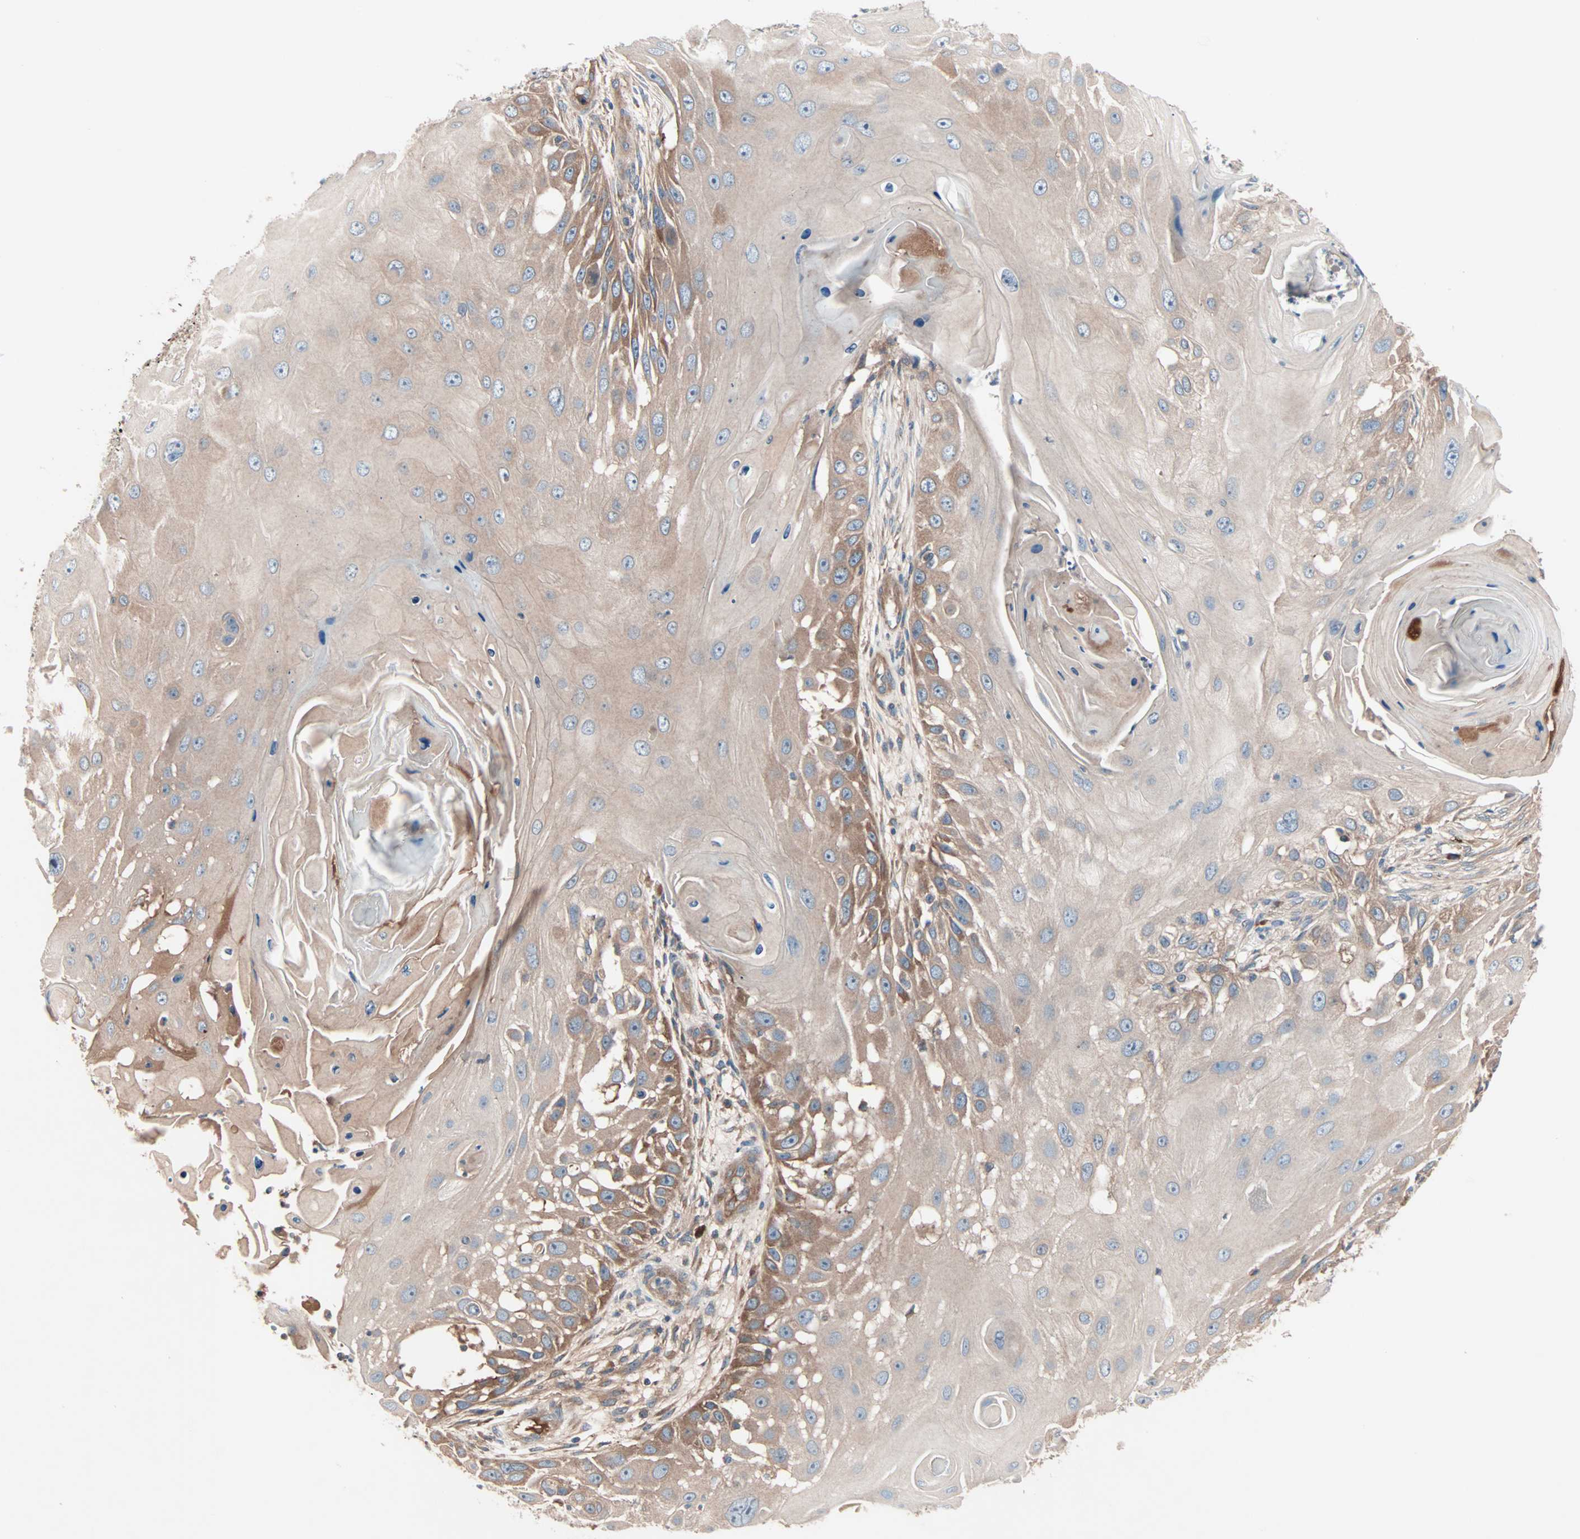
{"staining": {"intensity": "moderate", "quantity": "25%-75%", "location": "cytoplasmic/membranous"}, "tissue": "skin cancer", "cell_type": "Tumor cells", "image_type": "cancer", "snomed": [{"axis": "morphology", "description": "Squamous cell carcinoma, NOS"}, {"axis": "topography", "description": "Skin"}], "caption": "Tumor cells exhibit medium levels of moderate cytoplasmic/membranous positivity in approximately 25%-75% of cells in human skin cancer (squamous cell carcinoma). Using DAB (3,3'-diaminobenzidine) (brown) and hematoxylin (blue) stains, captured at high magnification using brightfield microscopy.", "gene": "CAD", "patient": {"sex": "female", "age": 44}}